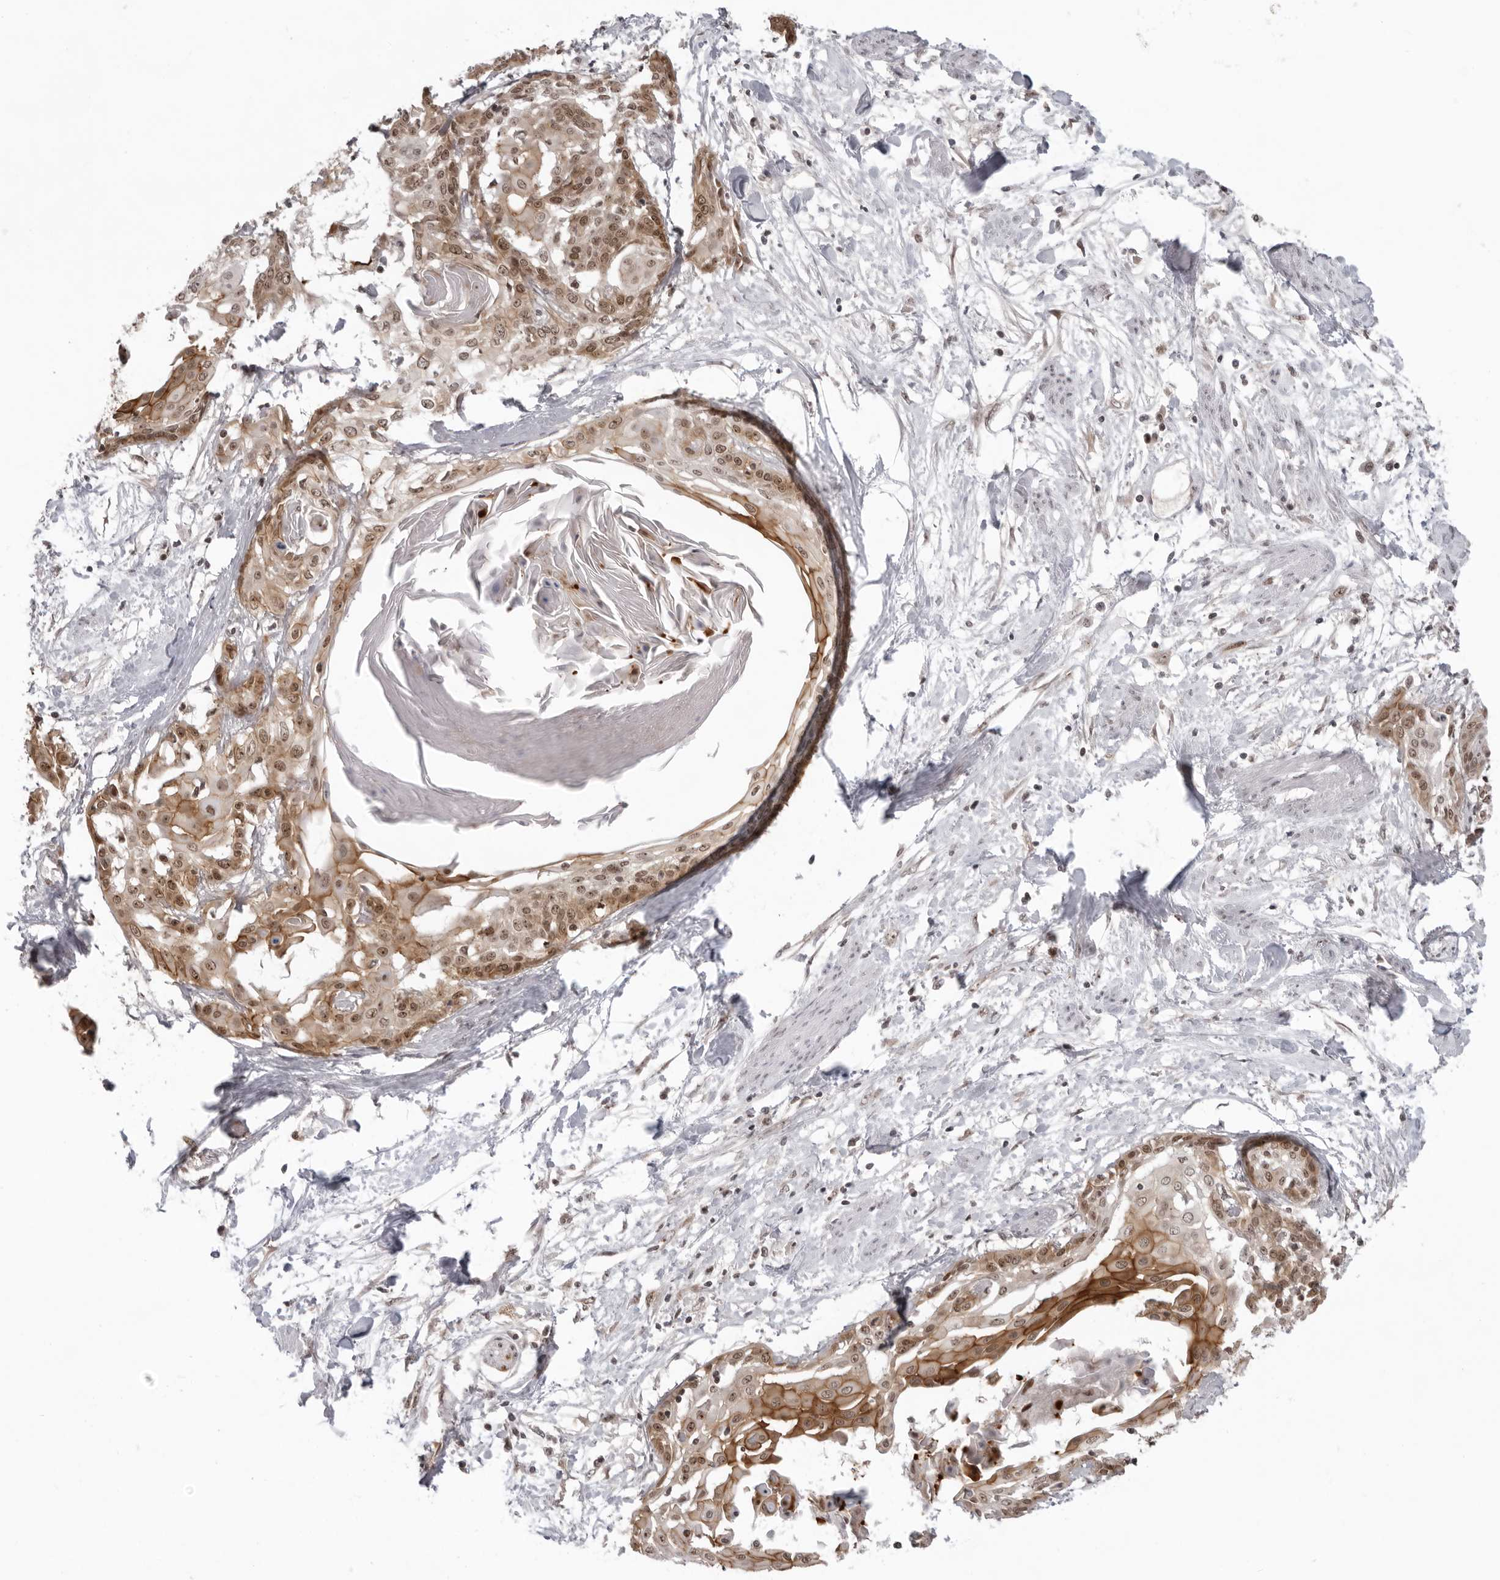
{"staining": {"intensity": "moderate", "quantity": ">75%", "location": "cytoplasmic/membranous,nuclear"}, "tissue": "cervical cancer", "cell_type": "Tumor cells", "image_type": "cancer", "snomed": [{"axis": "morphology", "description": "Squamous cell carcinoma, NOS"}, {"axis": "topography", "description": "Cervix"}], "caption": "A high-resolution image shows immunohistochemistry (IHC) staining of squamous cell carcinoma (cervical), which shows moderate cytoplasmic/membranous and nuclear staining in approximately >75% of tumor cells. The protein of interest is stained brown, and the nuclei are stained in blue (DAB (3,3'-diaminobenzidine) IHC with brightfield microscopy, high magnification).", "gene": "EXOSC10", "patient": {"sex": "female", "age": 57}}